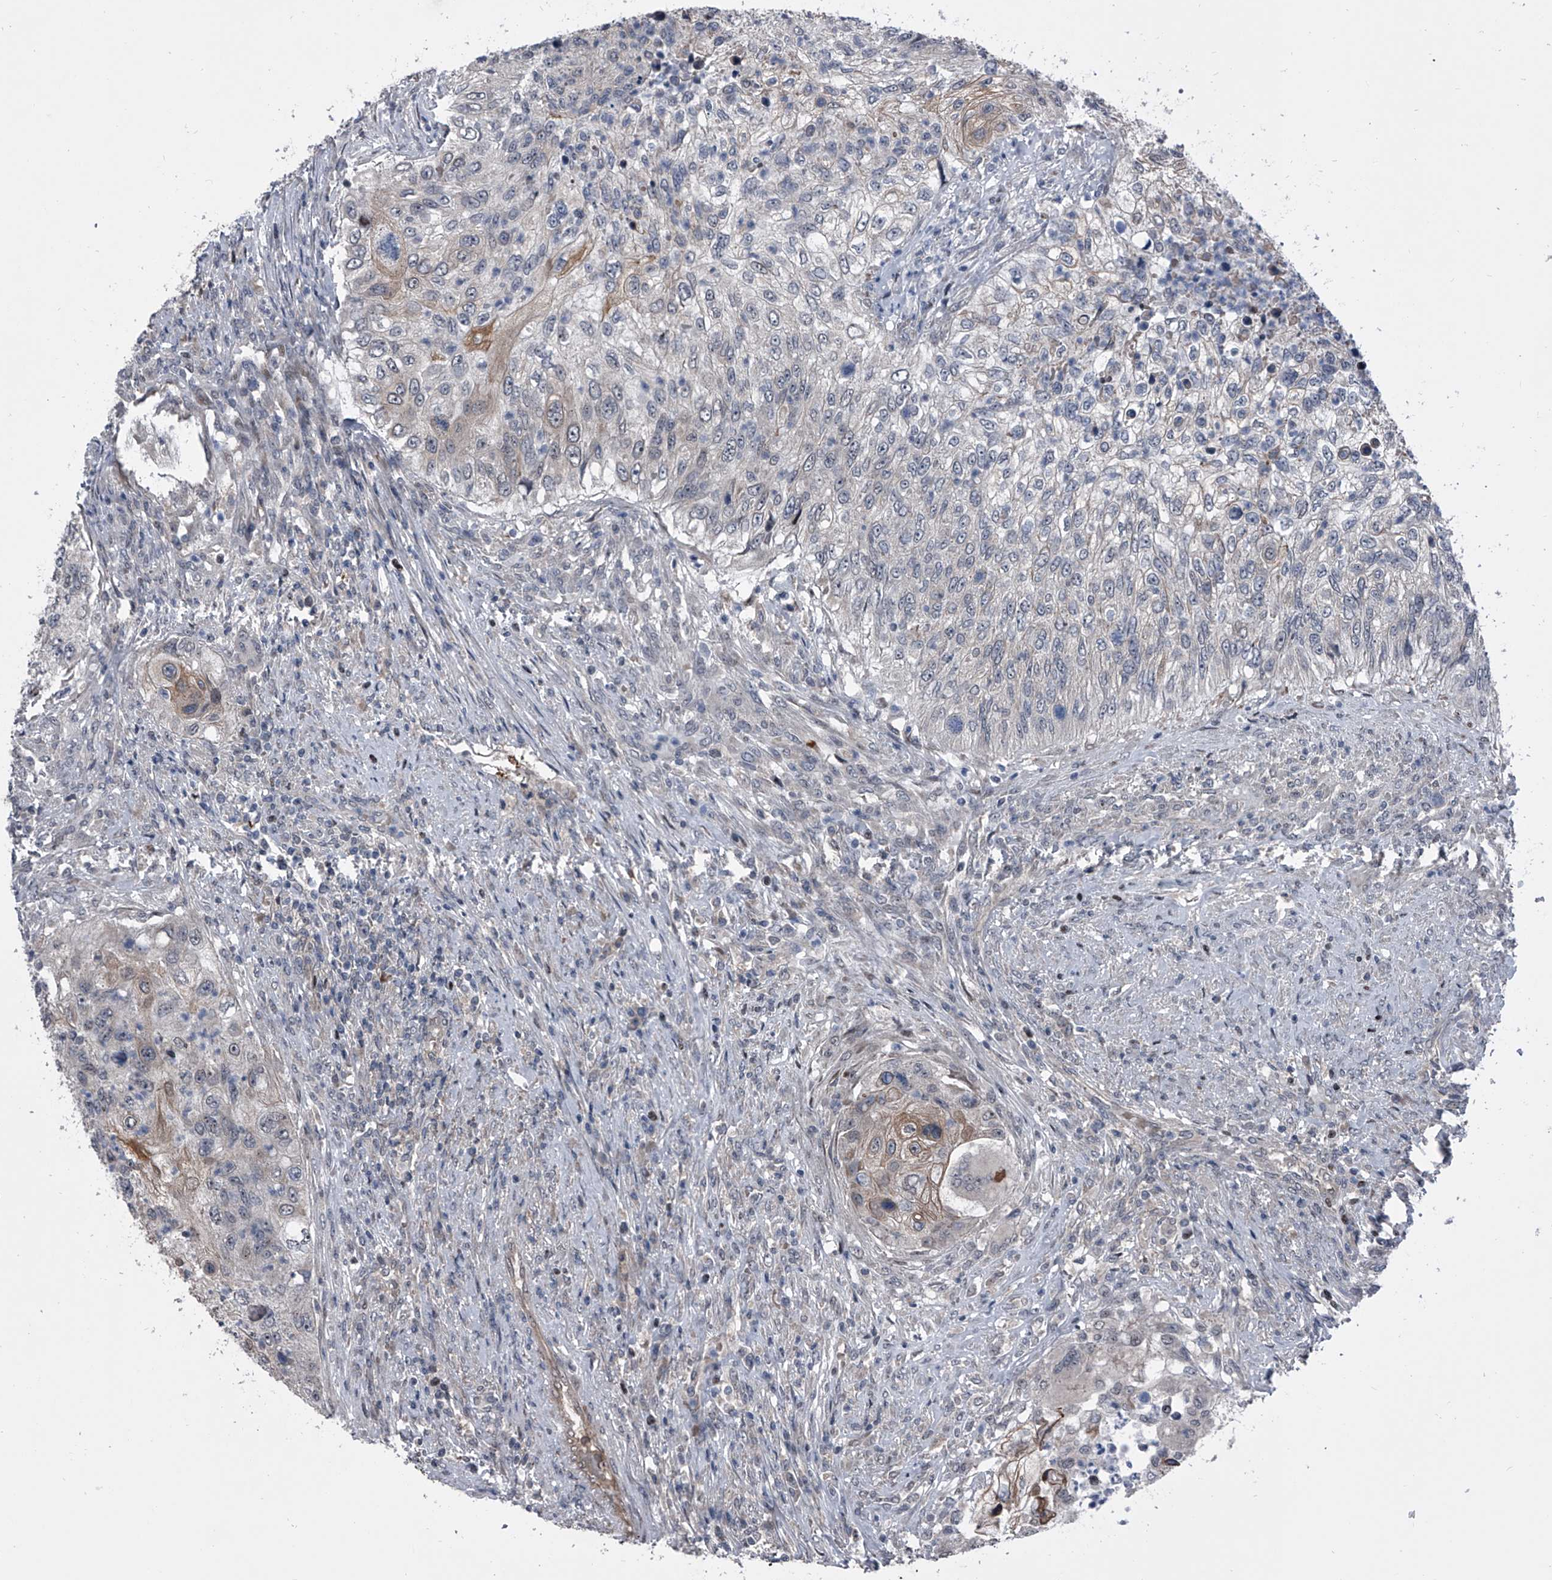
{"staining": {"intensity": "moderate", "quantity": "<25%", "location": "cytoplasmic/membranous"}, "tissue": "urothelial cancer", "cell_type": "Tumor cells", "image_type": "cancer", "snomed": [{"axis": "morphology", "description": "Urothelial carcinoma, High grade"}, {"axis": "topography", "description": "Urinary bladder"}], "caption": "Tumor cells exhibit low levels of moderate cytoplasmic/membranous expression in approximately <25% of cells in urothelial cancer. The protein of interest is shown in brown color, while the nuclei are stained blue.", "gene": "ELK4", "patient": {"sex": "female", "age": 60}}